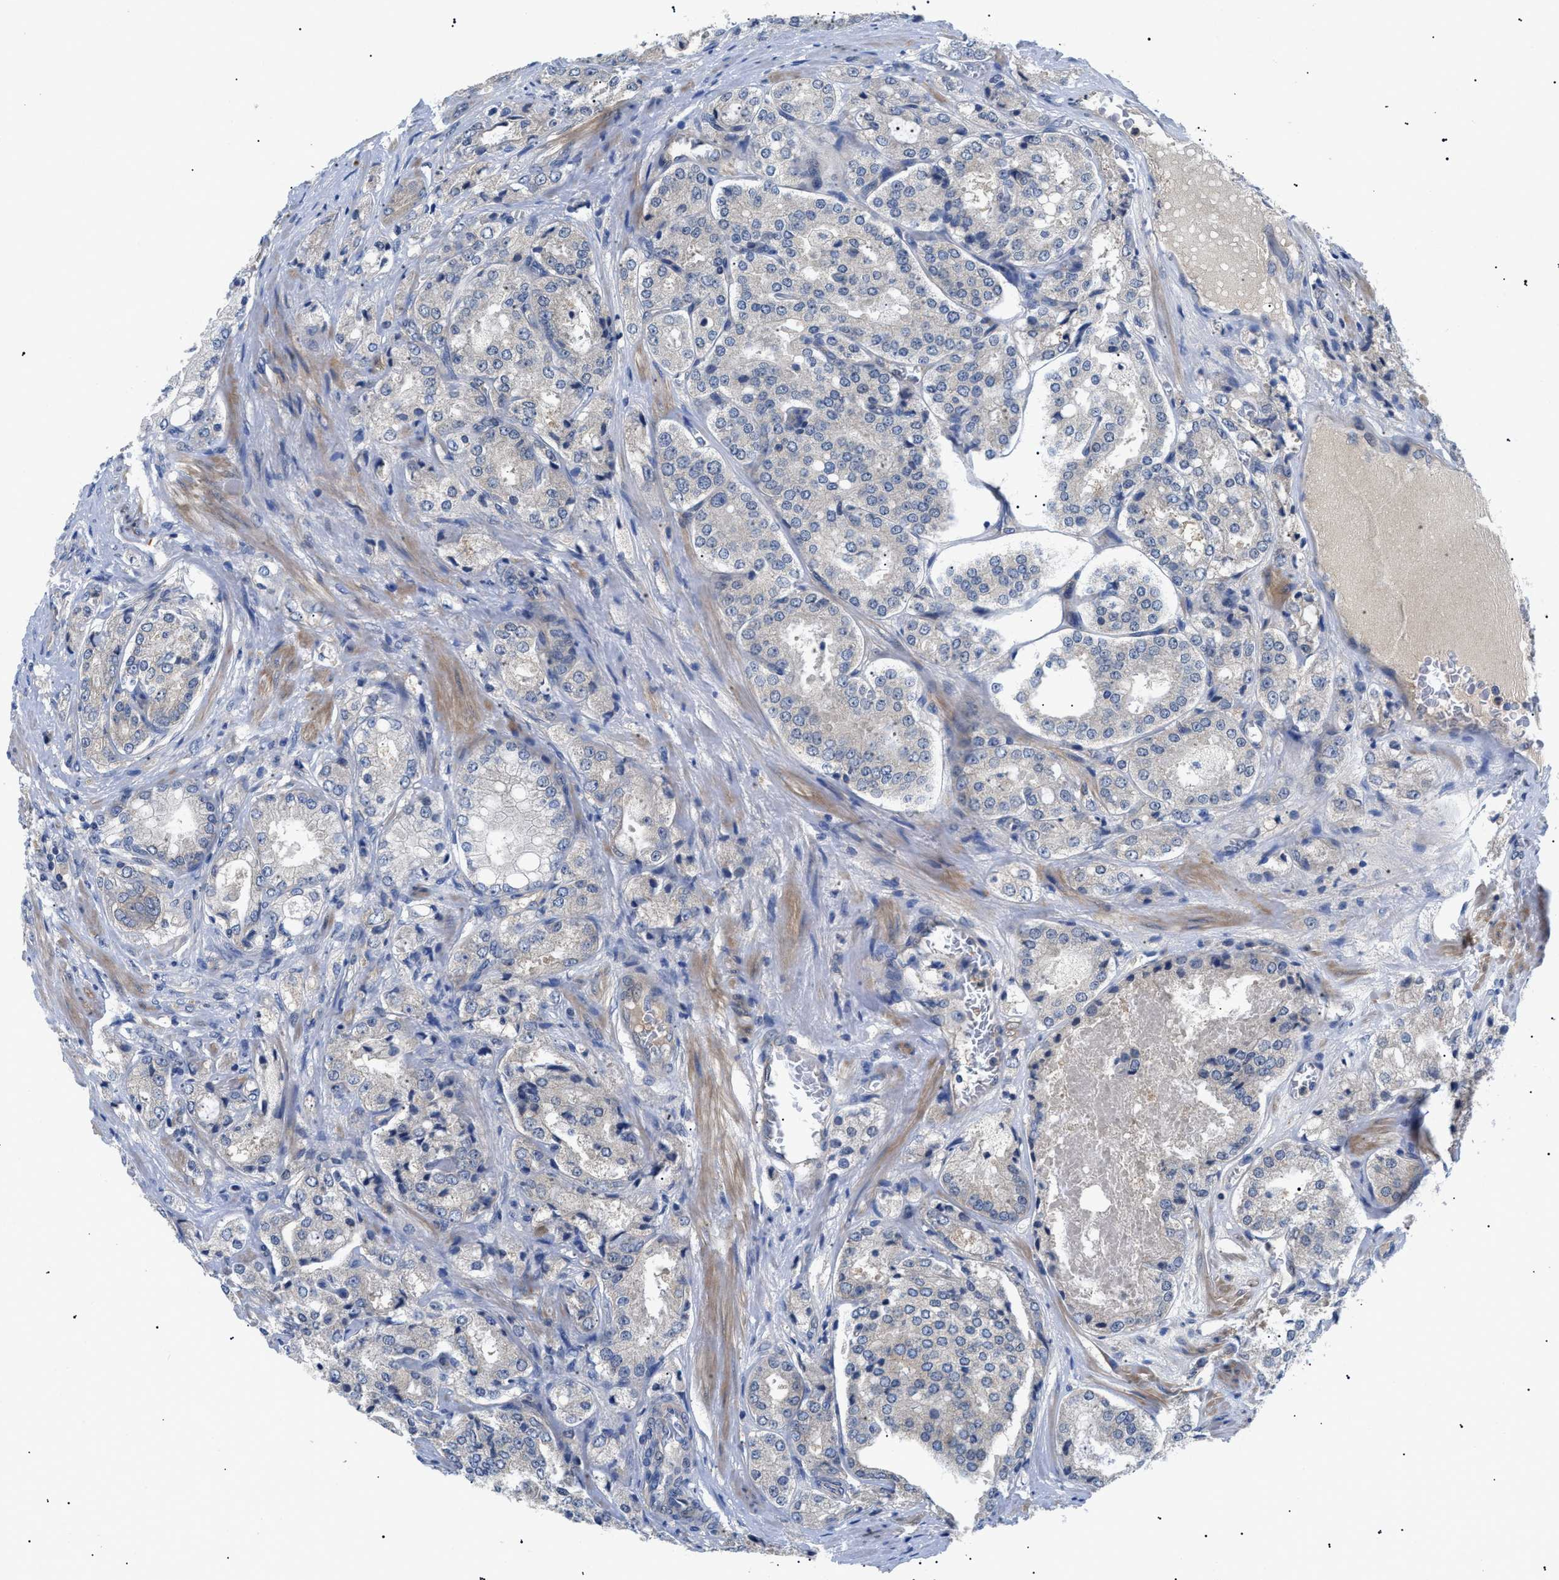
{"staining": {"intensity": "negative", "quantity": "none", "location": "none"}, "tissue": "prostate cancer", "cell_type": "Tumor cells", "image_type": "cancer", "snomed": [{"axis": "morphology", "description": "Adenocarcinoma, High grade"}, {"axis": "topography", "description": "Prostate"}], "caption": "The immunohistochemistry (IHC) image has no significant staining in tumor cells of prostate cancer tissue. (Immunohistochemistry (ihc), brightfield microscopy, high magnification).", "gene": "RIPK1", "patient": {"sex": "male", "age": 65}}